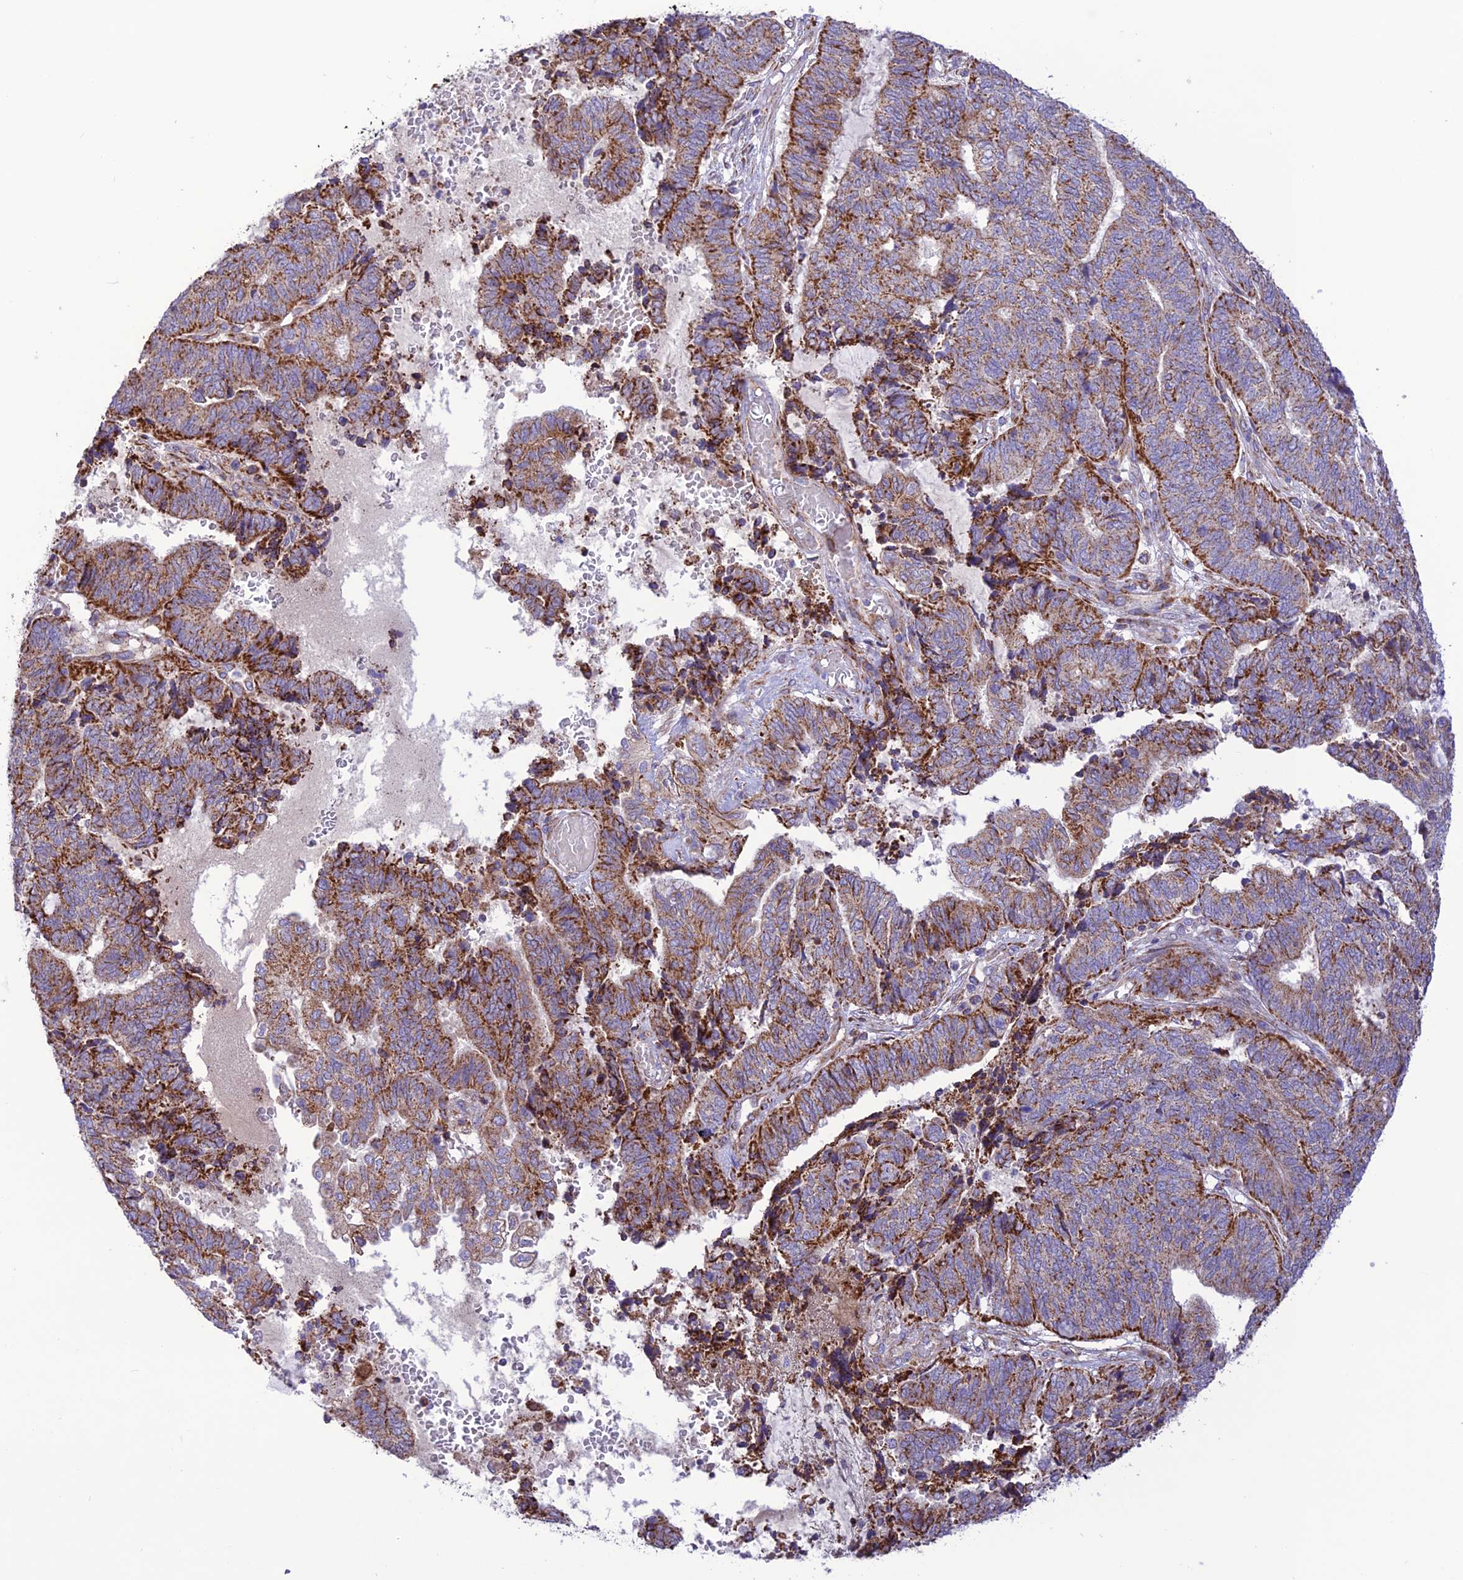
{"staining": {"intensity": "strong", "quantity": ">75%", "location": "cytoplasmic/membranous"}, "tissue": "endometrial cancer", "cell_type": "Tumor cells", "image_type": "cancer", "snomed": [{"axis": "morphology", "description": "Adenocarcinoma, NOS"}, {"axis": "topography", "description": "Uterus"}, {"axis": "topography", "description": "Endometrium"}], "caption": "High-power microscopy captured an immunohistochemistry (IHC) micrograph of endometrial adenocarcinoma, revealing strong cytoplasmic/membranous staining in about >75% of tumor cells.", "gene": "UAP1L1", "patient": {"sex": "female", "age": 70}}